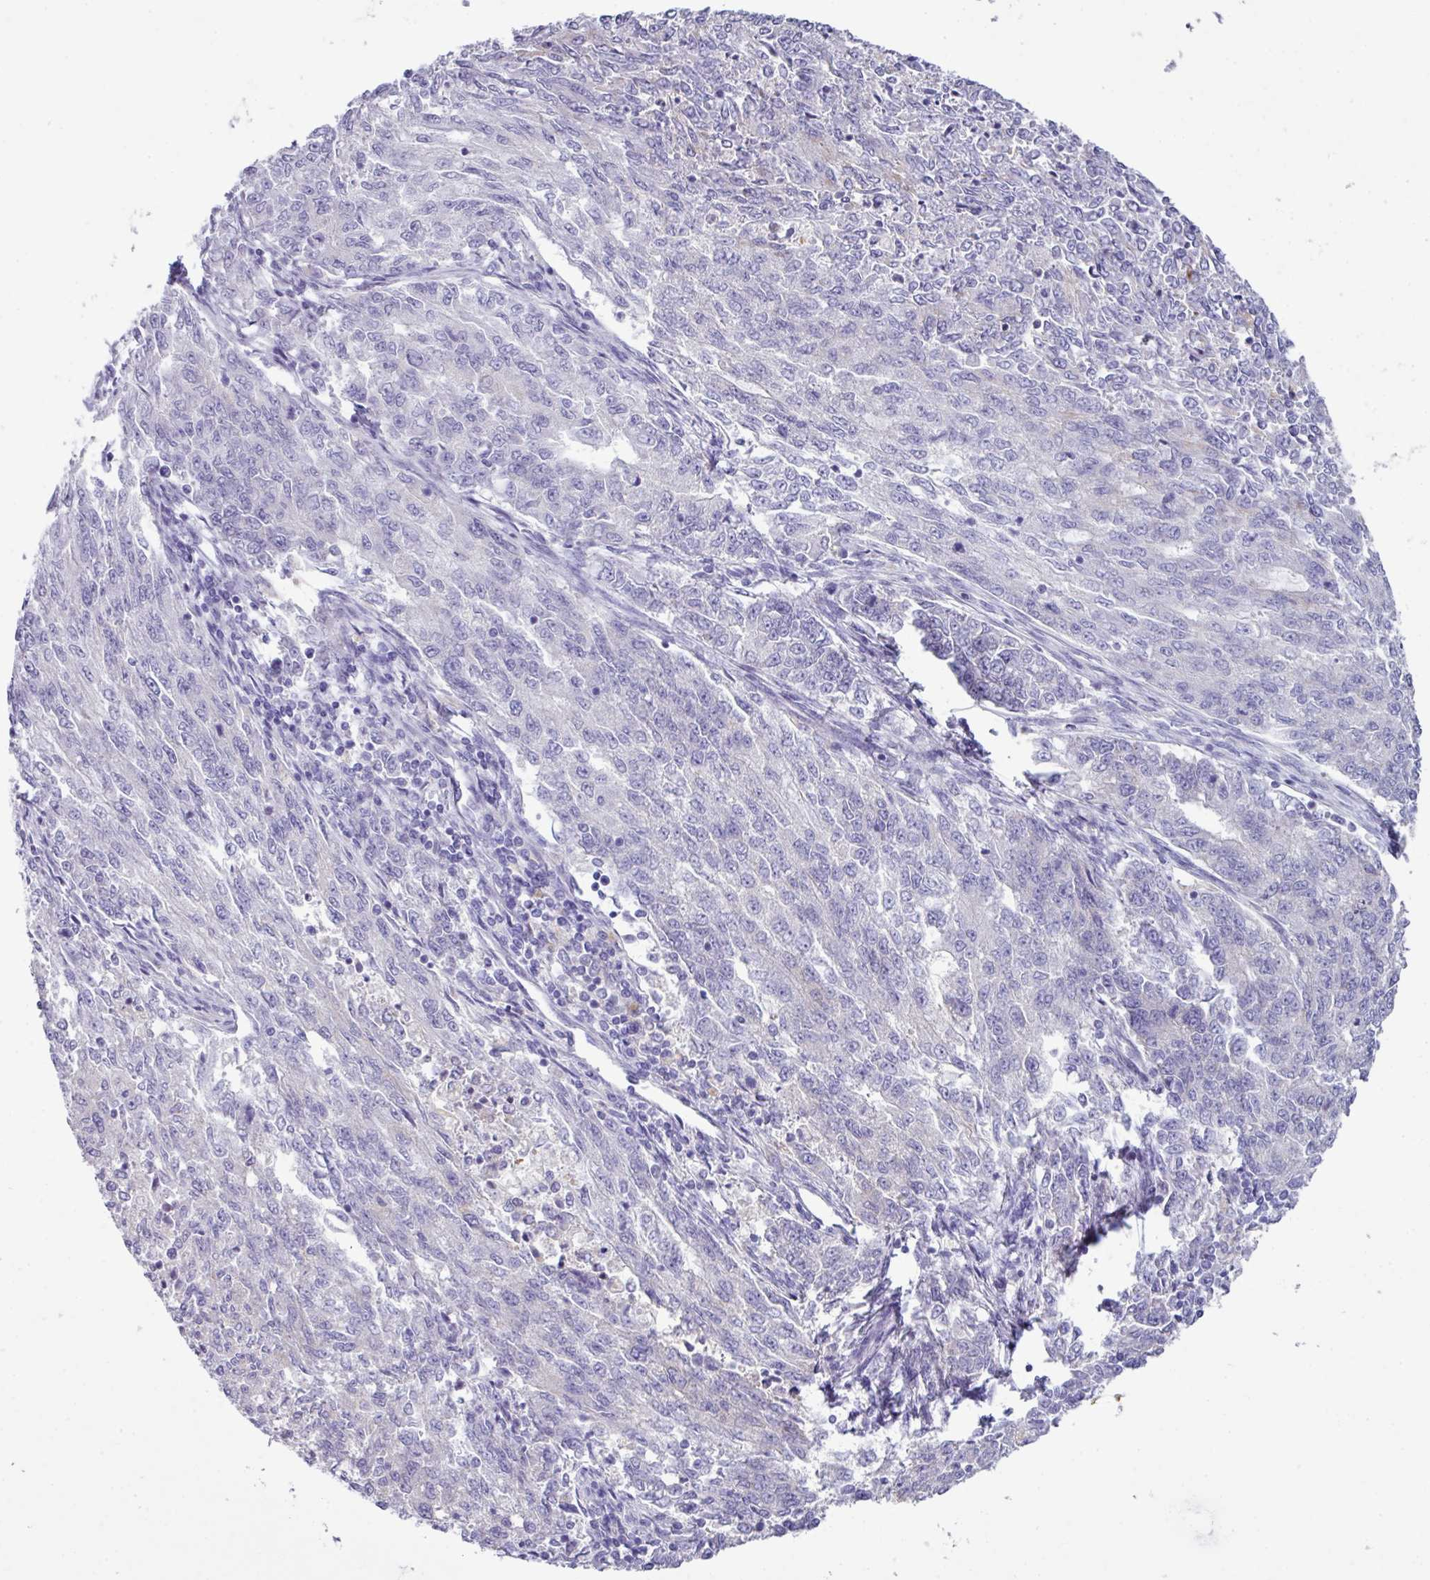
{"staining": {"intensity": "negative", "quantity": "none", "location": "none"}, "tissue": "endometrial cancer", "cell_type": "Tumor cells", "image_type": "cancer", "snomed": [{"axis": "morphology", "description": "Adenocarcinoma, NOS"}, {"axis": "topography", "description": "Endometrium"}], "caption": "The micrograph exhibits no significant staining in tumor cells of endometrial cancer (adenocarcinoma).", "gene": "ABCC5", "patient": {"sex": "female", "age": 50}}